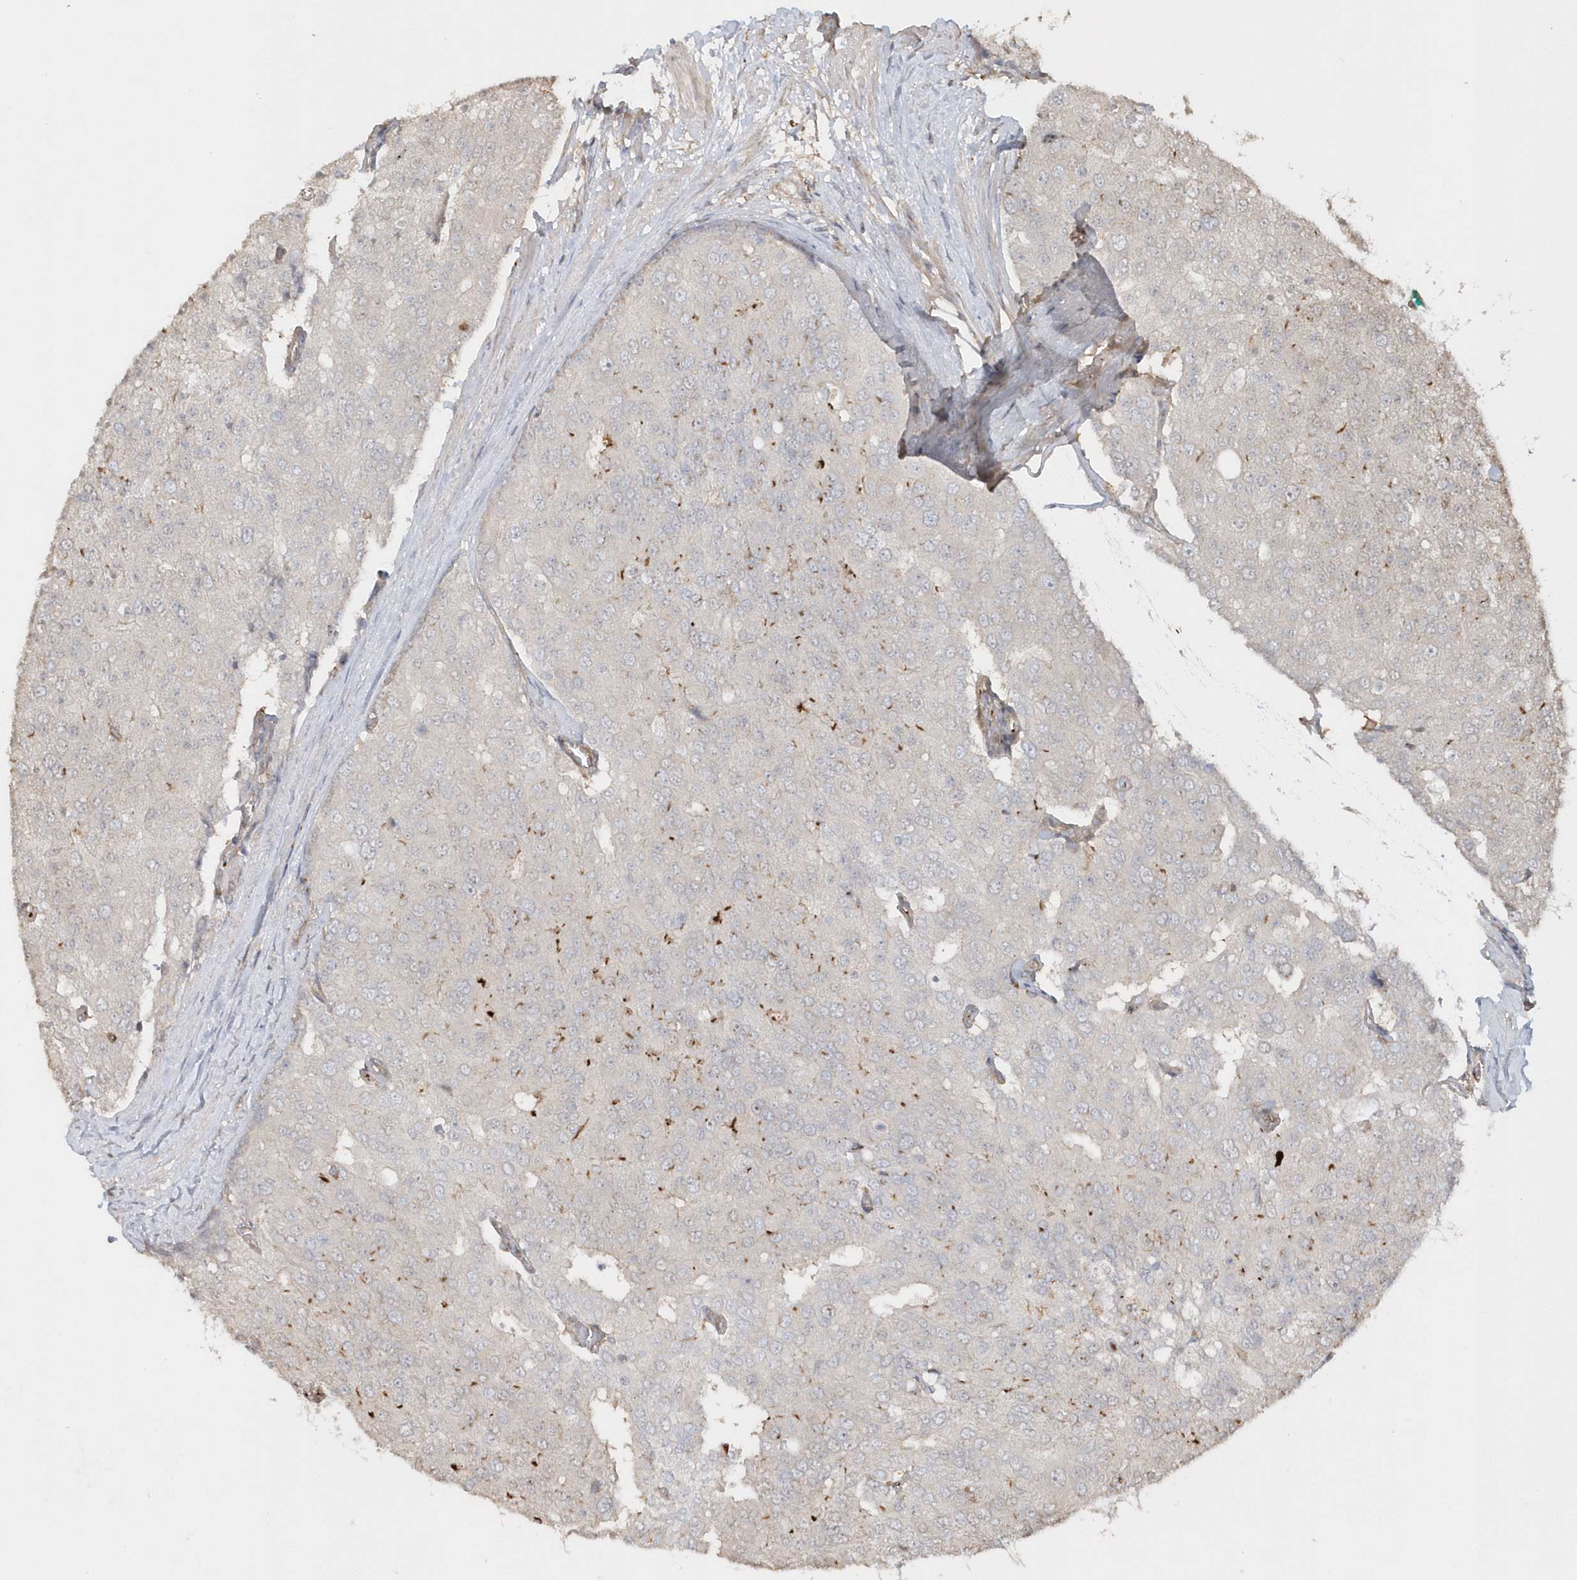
{"staining": {"intensity": "negative", "quantity": "none", "location": "none"}, "tissue": "prostate cancer", "cell_type": "Tumor cells", "image_type": "cancer", "snomed": [{"axis": "morphology", "description": "Adenocarcinoma, High grade"}, {"axis": "topography", "description": "Prostate"}], "caption": "Prostate cancer (high-grade adenocarcinoma) was stained to show a protein in brown. There is no significant positivity in tumor cells.", "gene": "BSN", "patient": {"sex": "male", "age": 50}}